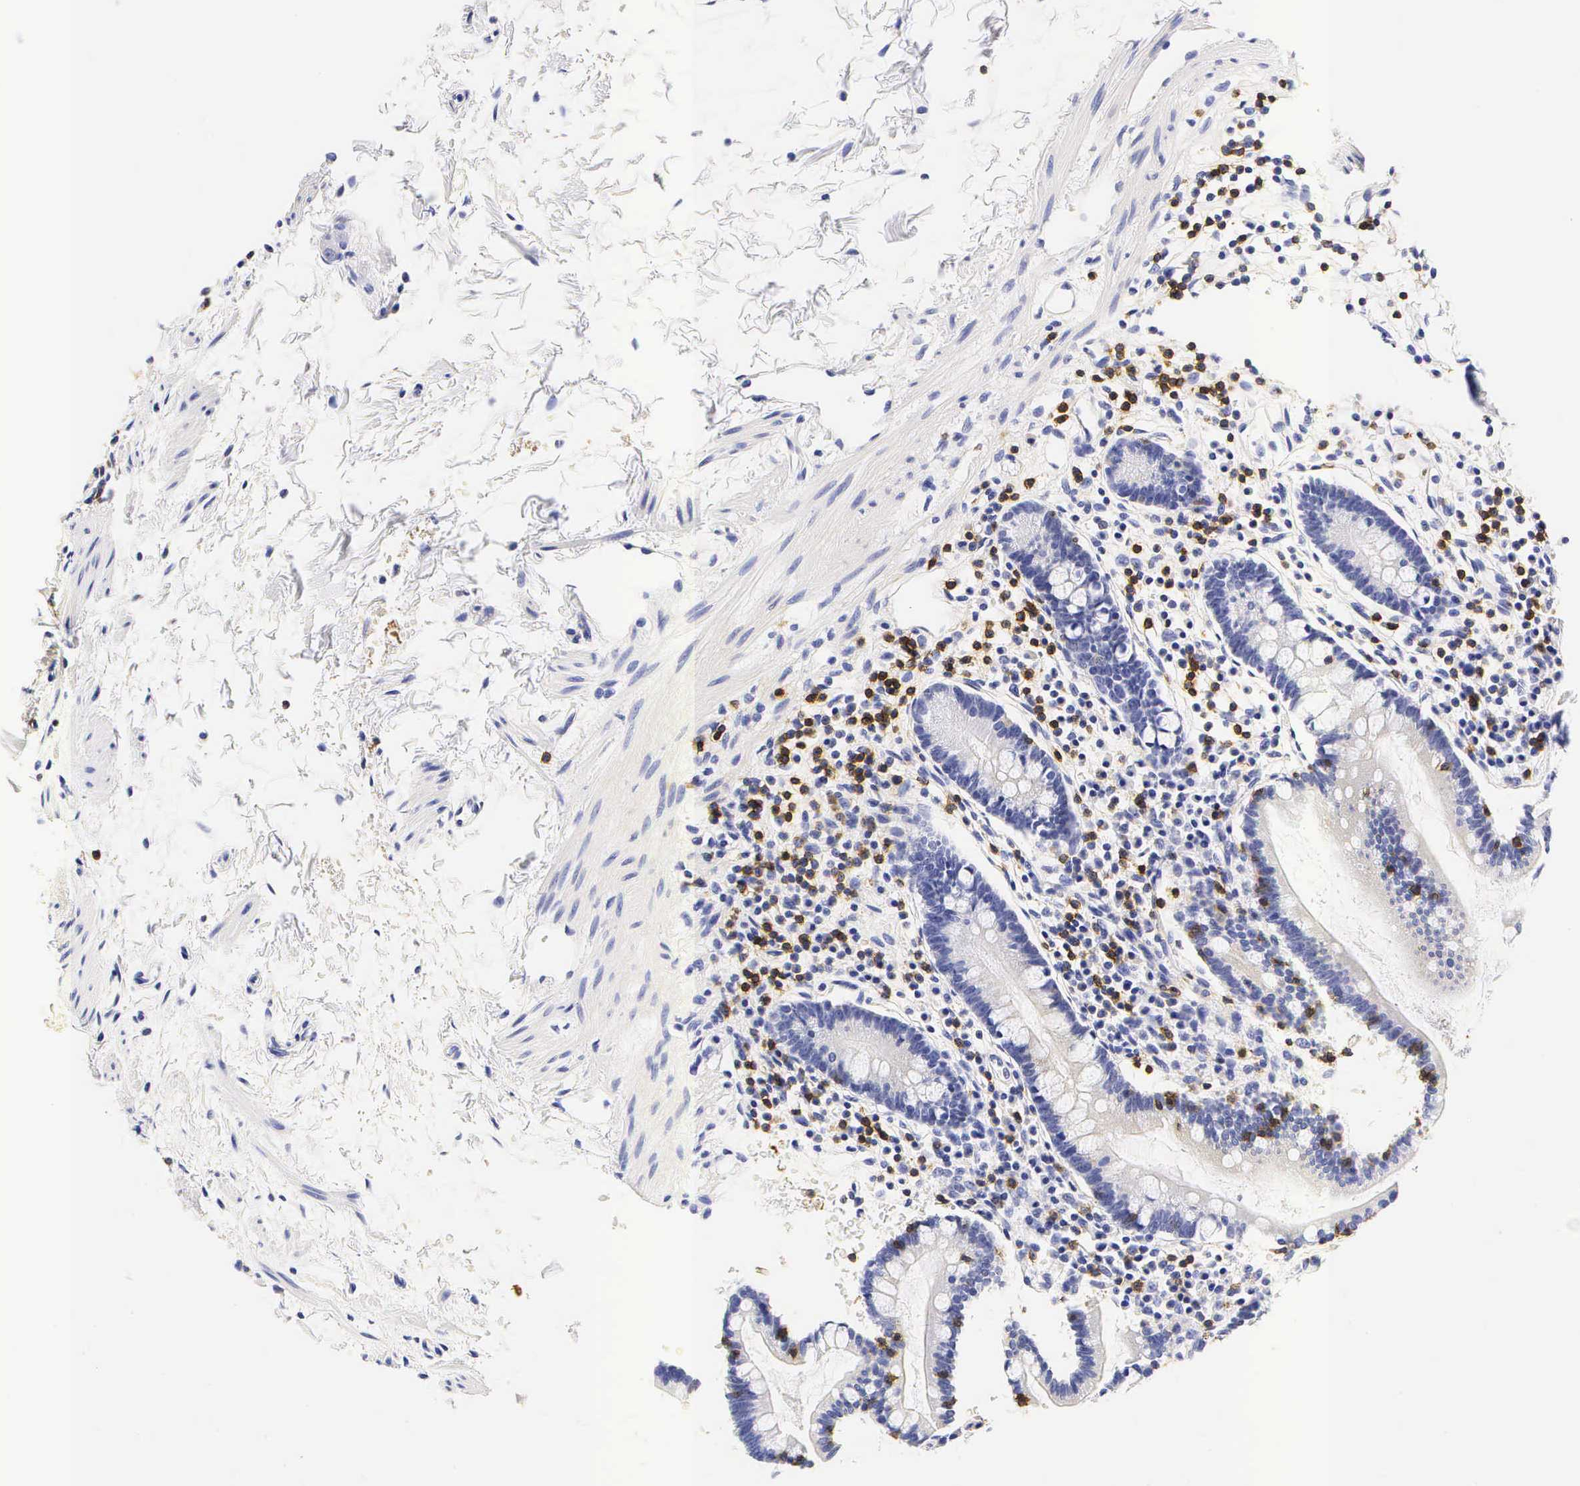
{"staining": {"intensity": "negative", "quantity": "none", "location": "none"}, "tissue": "small intestine", "cell_type": "Glandular cells", "image_type": "normal", "snomed": [{"axis": "morphology", "description": "Normal tissue, NOS"}, {"axis": "topography", "description": "Small intestine"}], "caption": "Protein analysis of unremarkable small intestine exhibits no significant positivity in glandular cells.", "gene": "CD3E", "patient": {"sex": "female", "age": 37}}